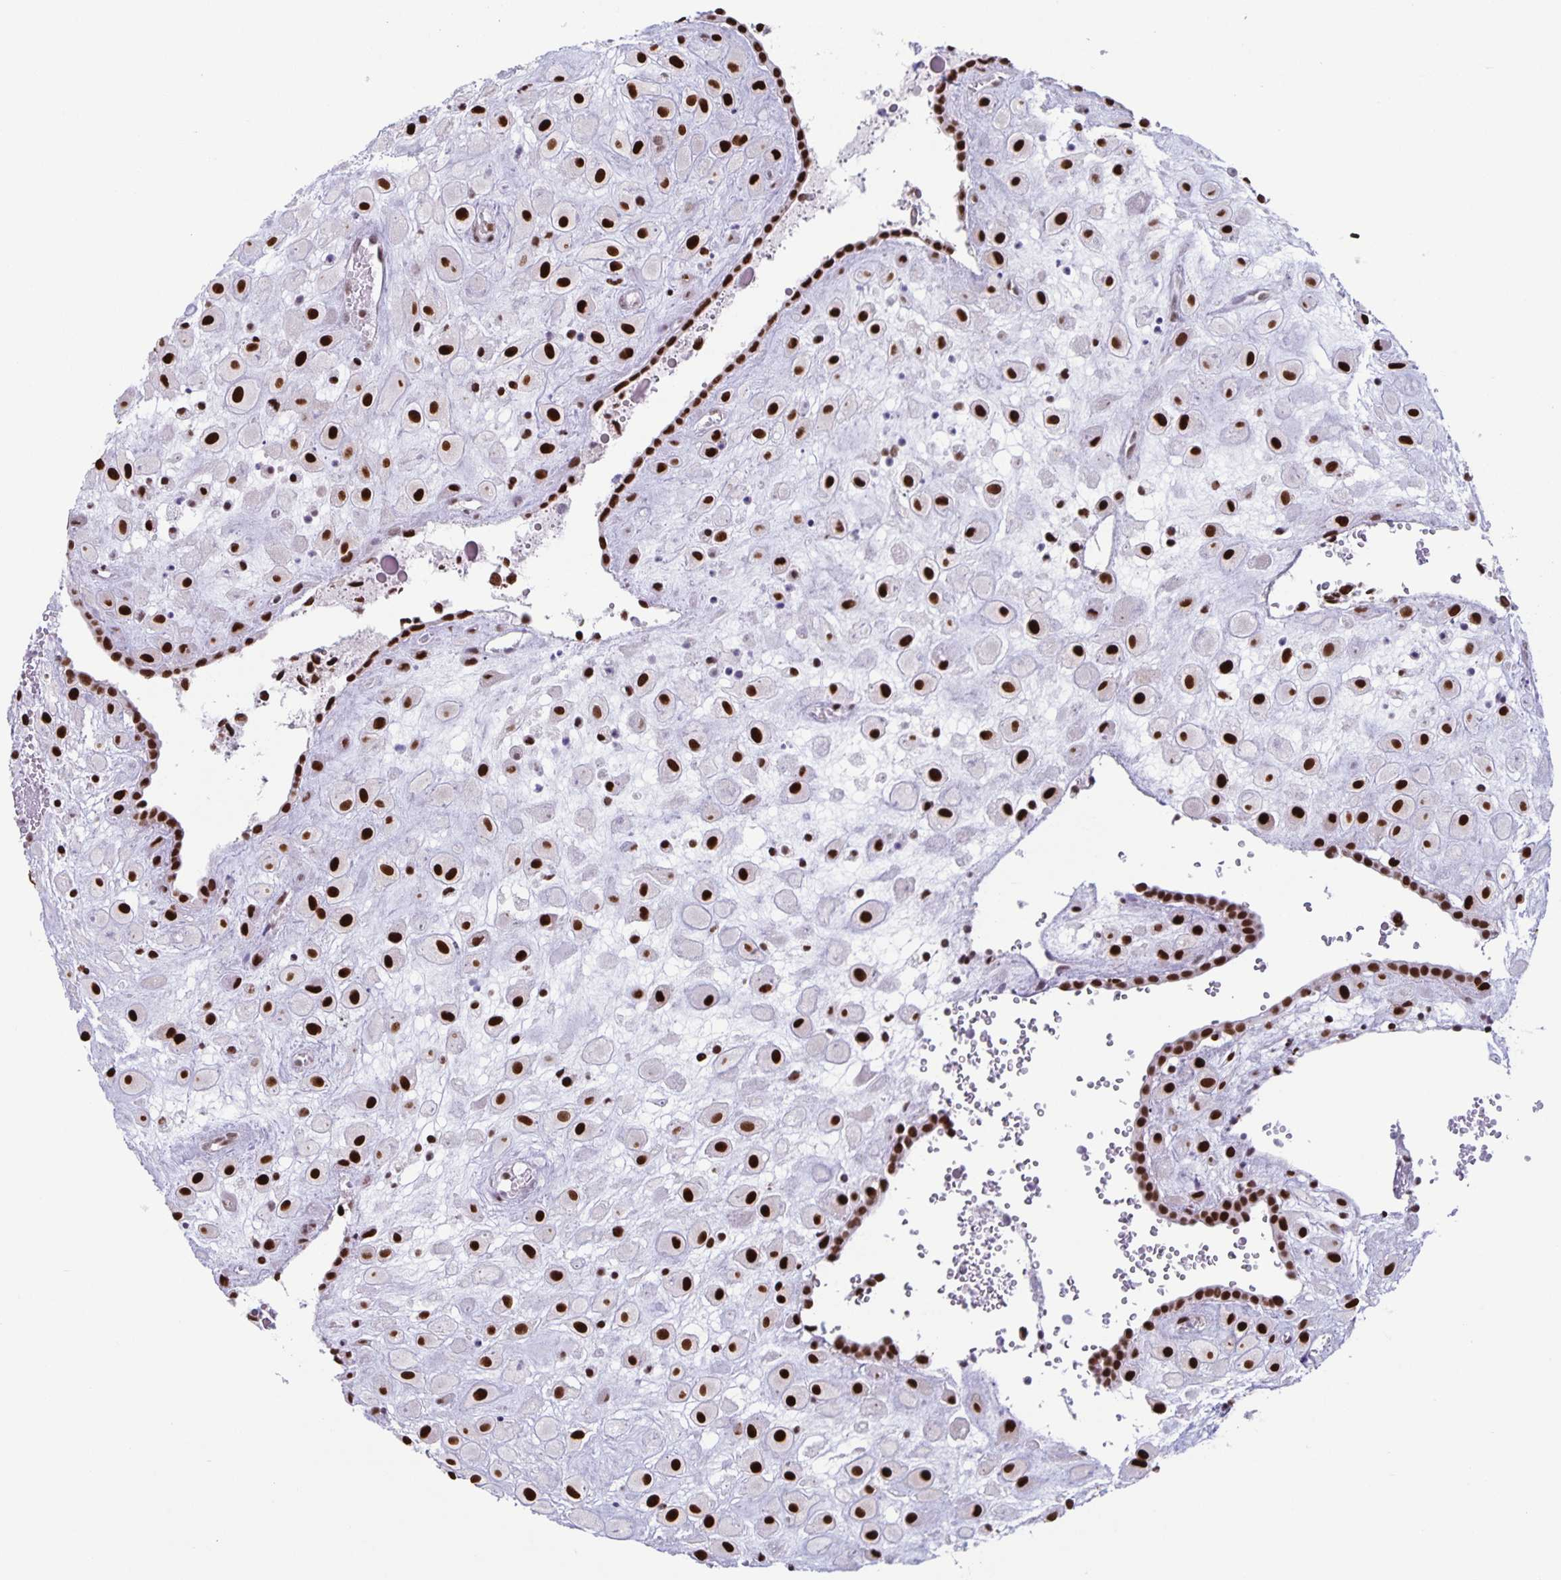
{"staining": {"intensity": "strong", "quantity": ">75%", "location": "nuclear"}, "tissue": "placenta", "cell_type": "Decidual cells", "image_type": "normal", "snomed": [{"axis": "morphology", "description": "Normal tissue, NOS"}, {"axis": "topography", "description": "Placenta"}], "caption": "Immunohistochemical staining of benign human placenta demonstrates >75% levels of strong nuclear protein positivity in approximately >75% of decidual cells. Using DAB (brown) and hematoxylin (blue) stains, captured at high magnification using brightfield microscopy.", "gene": "JUND", "patient": {"sex": "female", "age": 24}}